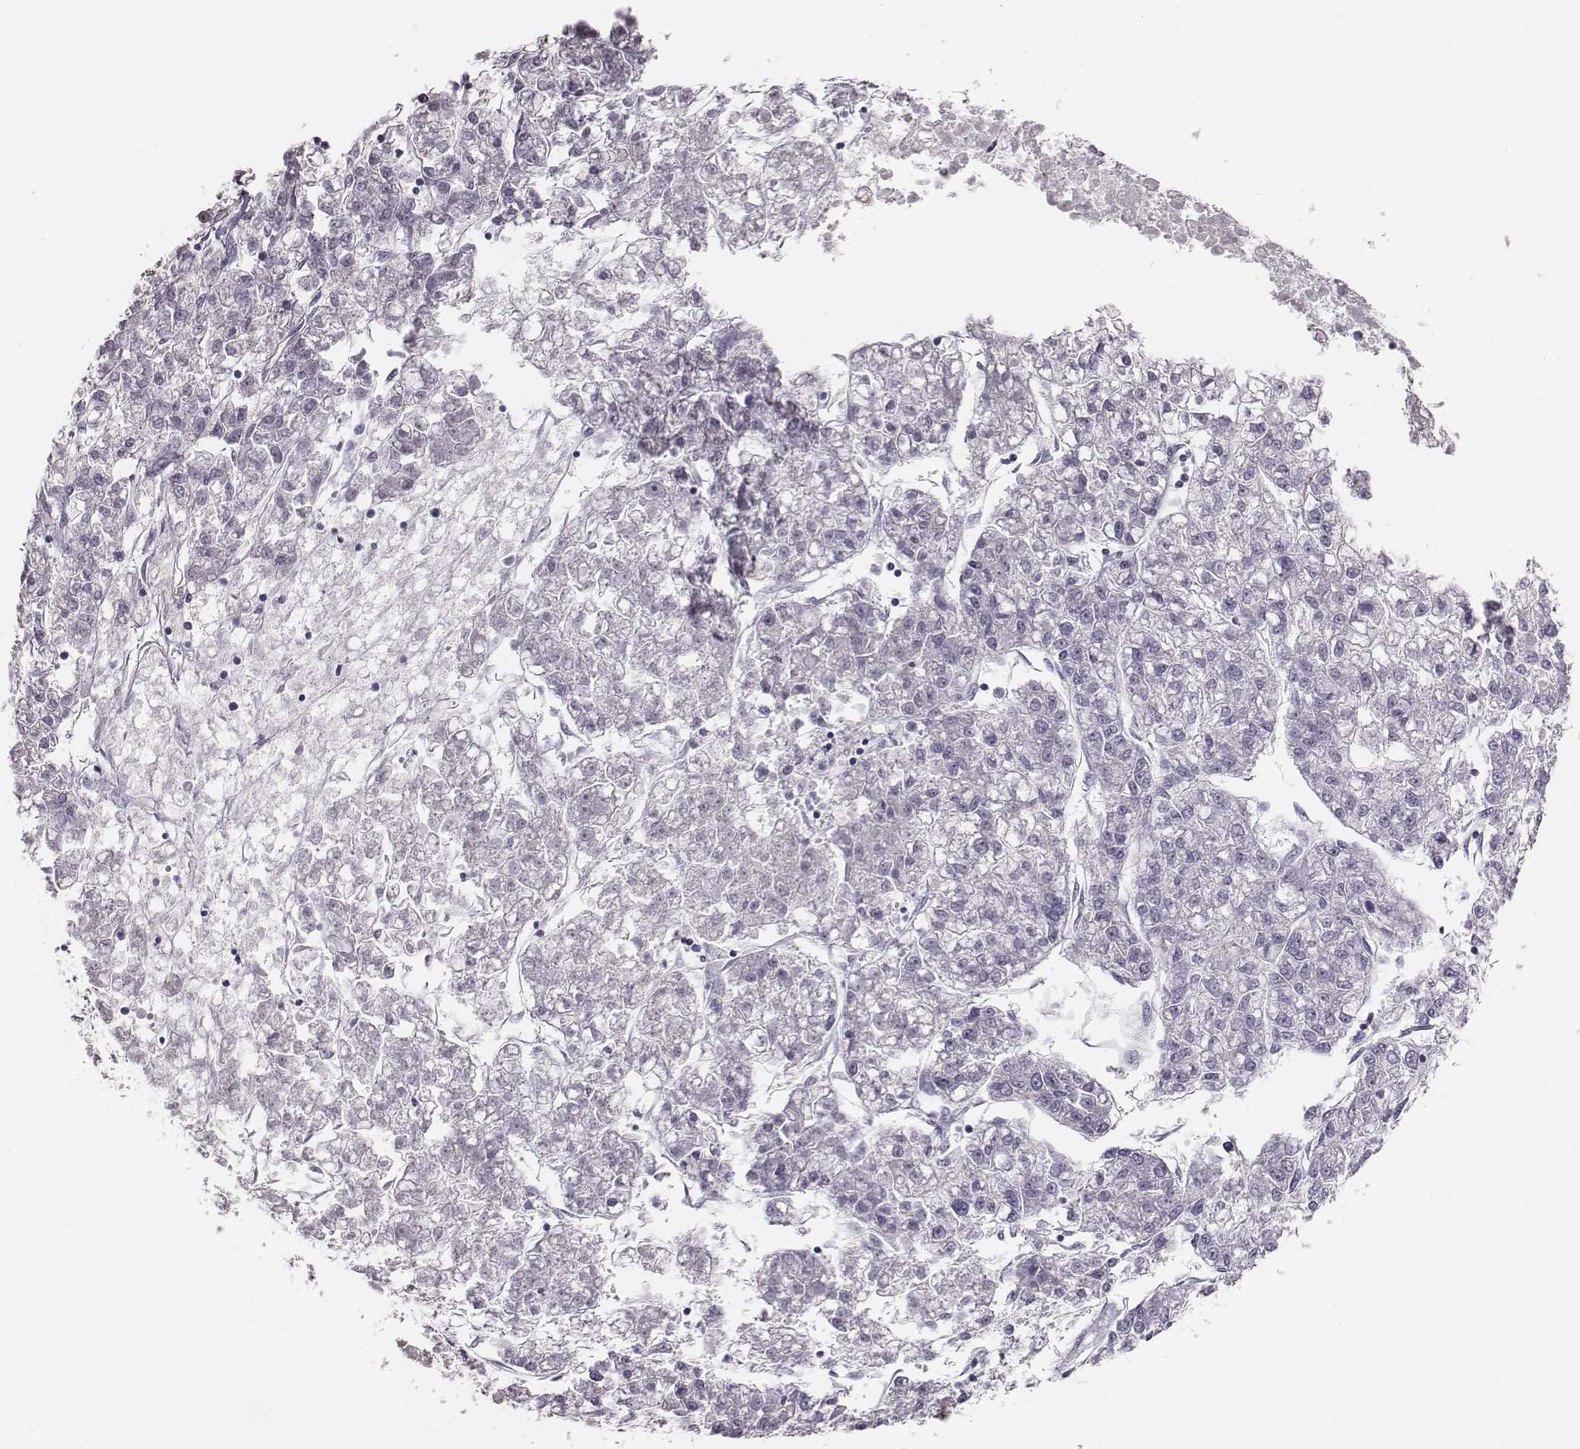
{"staining": {"intensity": "negative", "quantity": "none", "location": "none"}, "tissue": "liver cancer", "cell_type": "Tumor cells", "image_type": "cancer", "snomed": [{"axis": "morphology", "description": "Carcinoma, Hepatocellular, NOS"}, {"axis": "topography", "description": "Liver"}], "caption": "The IHC micrograph has no significant staining in tumor cells of hepatocellular carcinoma (liver) tissue.", "gene": "CACNG4", "patient": {"sex": "male", "age": 56}}